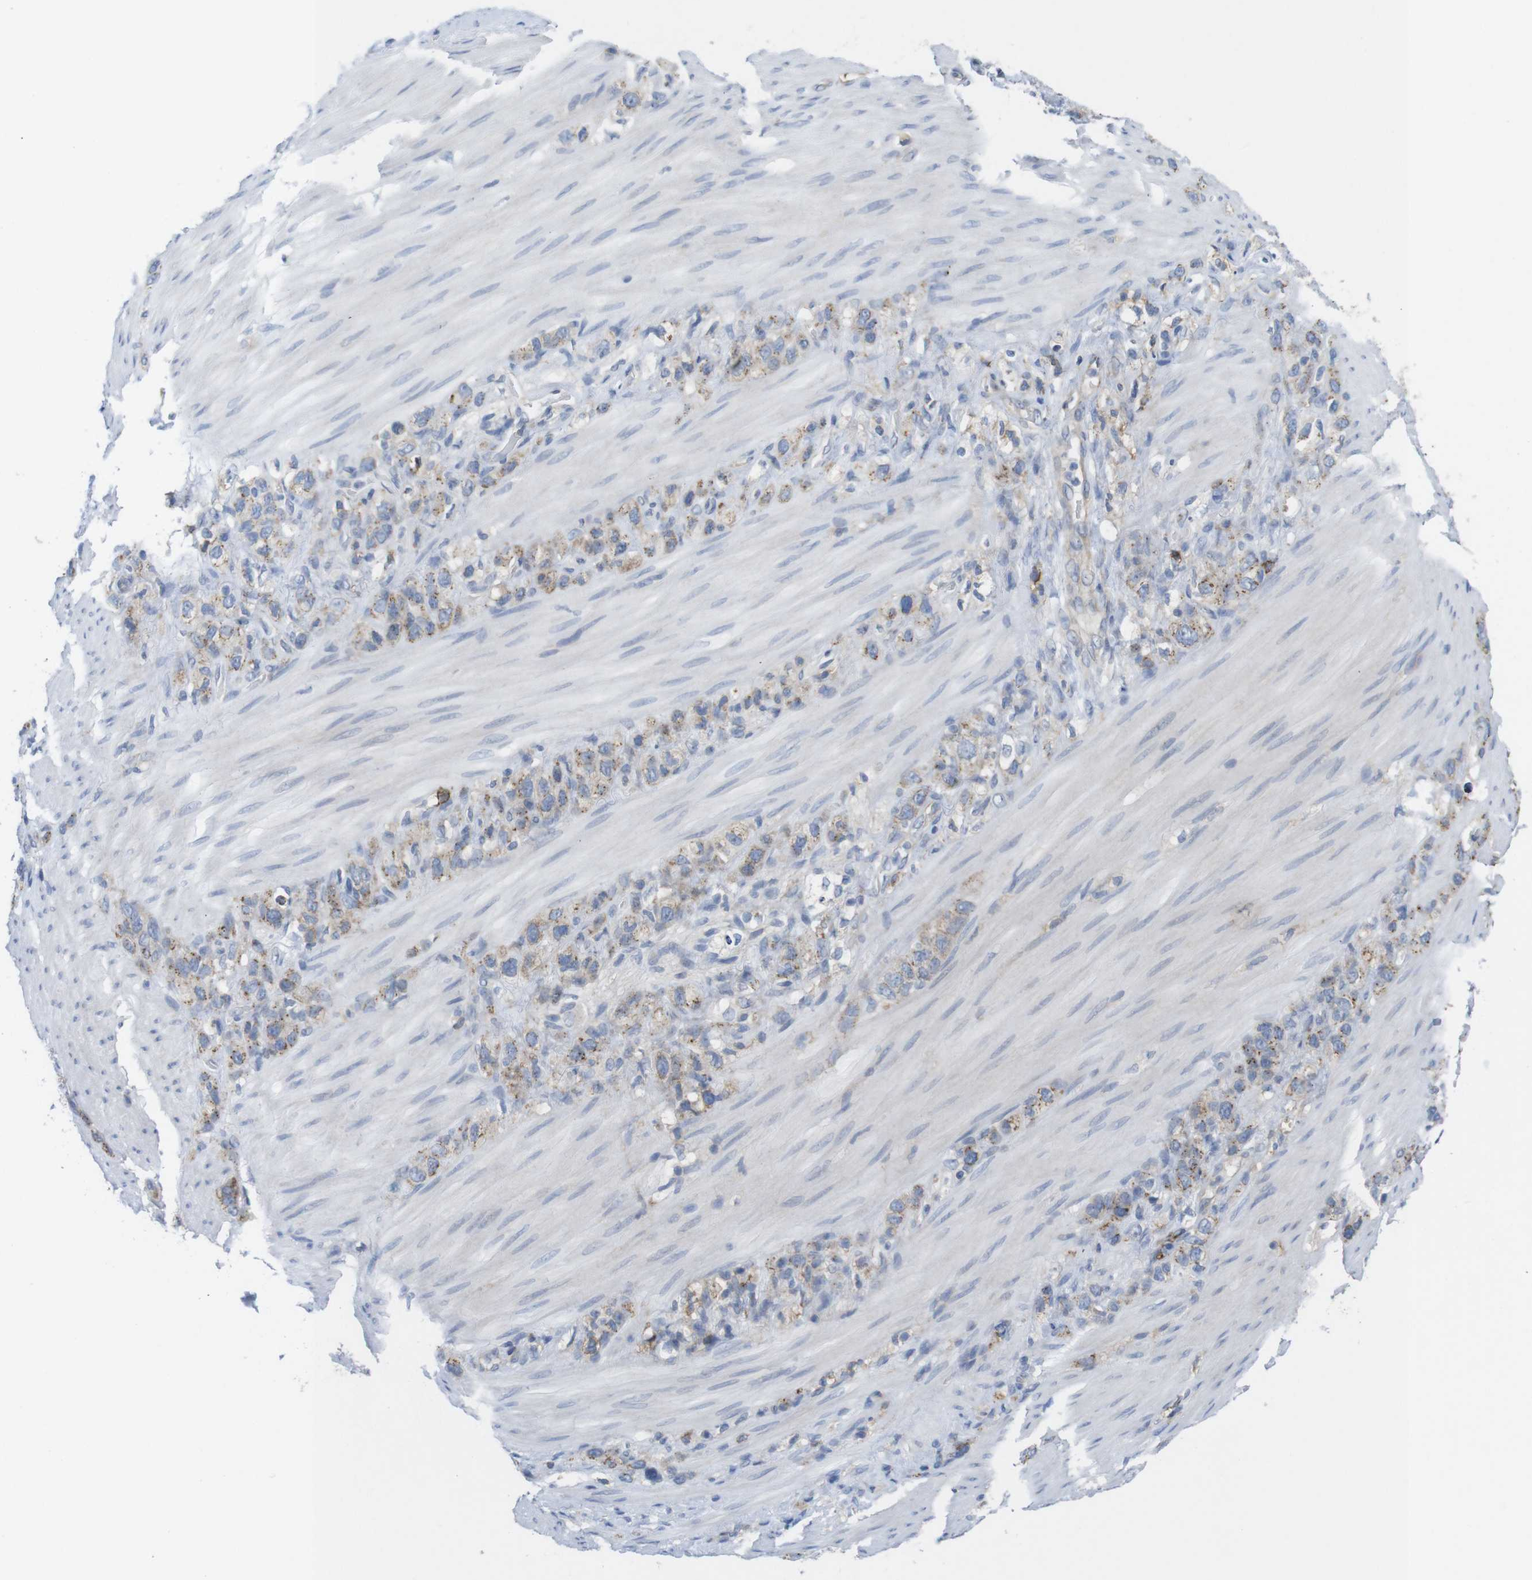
{"staining": {"intensity": "weak", "quantity": "25%-75%", "location": "cytoplasmic/membranous"}, "tissue": "stomach cancer", "cell_type": "Tumor cells", "image_type": "cancer", "snomed": [{"axis": "morphology", "description": "Adenocarcinoma, NOS"}, {"axis": "morphology", "description": "Adenocarcinoma, High grade"}, {"axis": "topography", "description": "Stomach, upper"}, {"axis": "topography", "description": "Stomach, lower"}], "caption": "Stomach cancer was stained to show a protein in brown. There is low levels of weak cytoplasmic/membranous positivity in about 25%-75% of tumor cells.", "gene": "CCR6", "patient": {"sex": "female", "age": 65}}